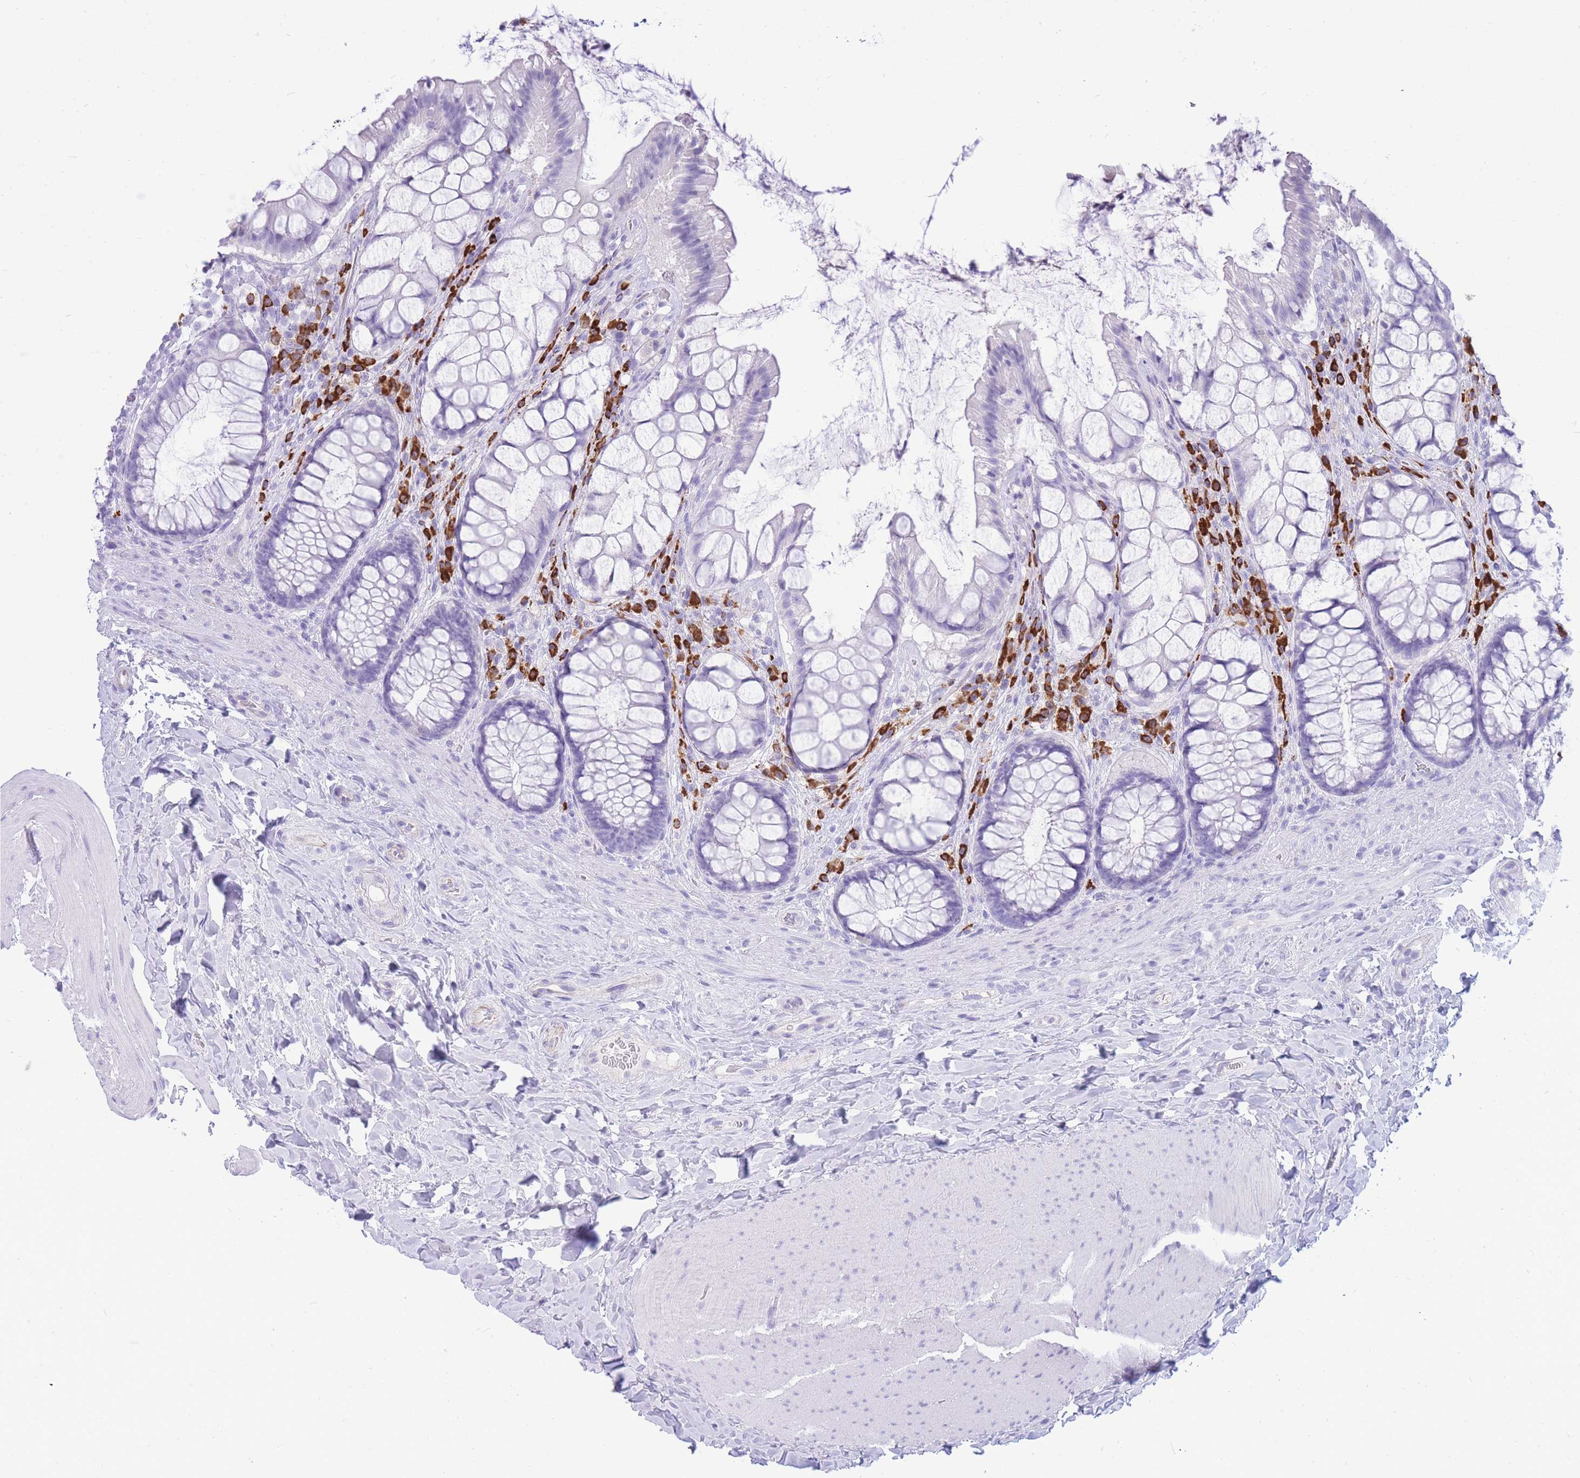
{"staining": {"intensity": "negative", "quantity": "none", "location": "none"}, "tissue": "rectum", "cell_type": "Glandular cells", "image_type": "normal", "snomed": [{"axis": "morphology", "description": "Normal tissue, NOS"}, {"axis": "topography", "description": "Rectum"}], "caption": "Protein analysis of benign rectum displays no significant staining in glandular cells.", "gene": "ZFP62", "patient": {"sex": "female", "age": 58}}